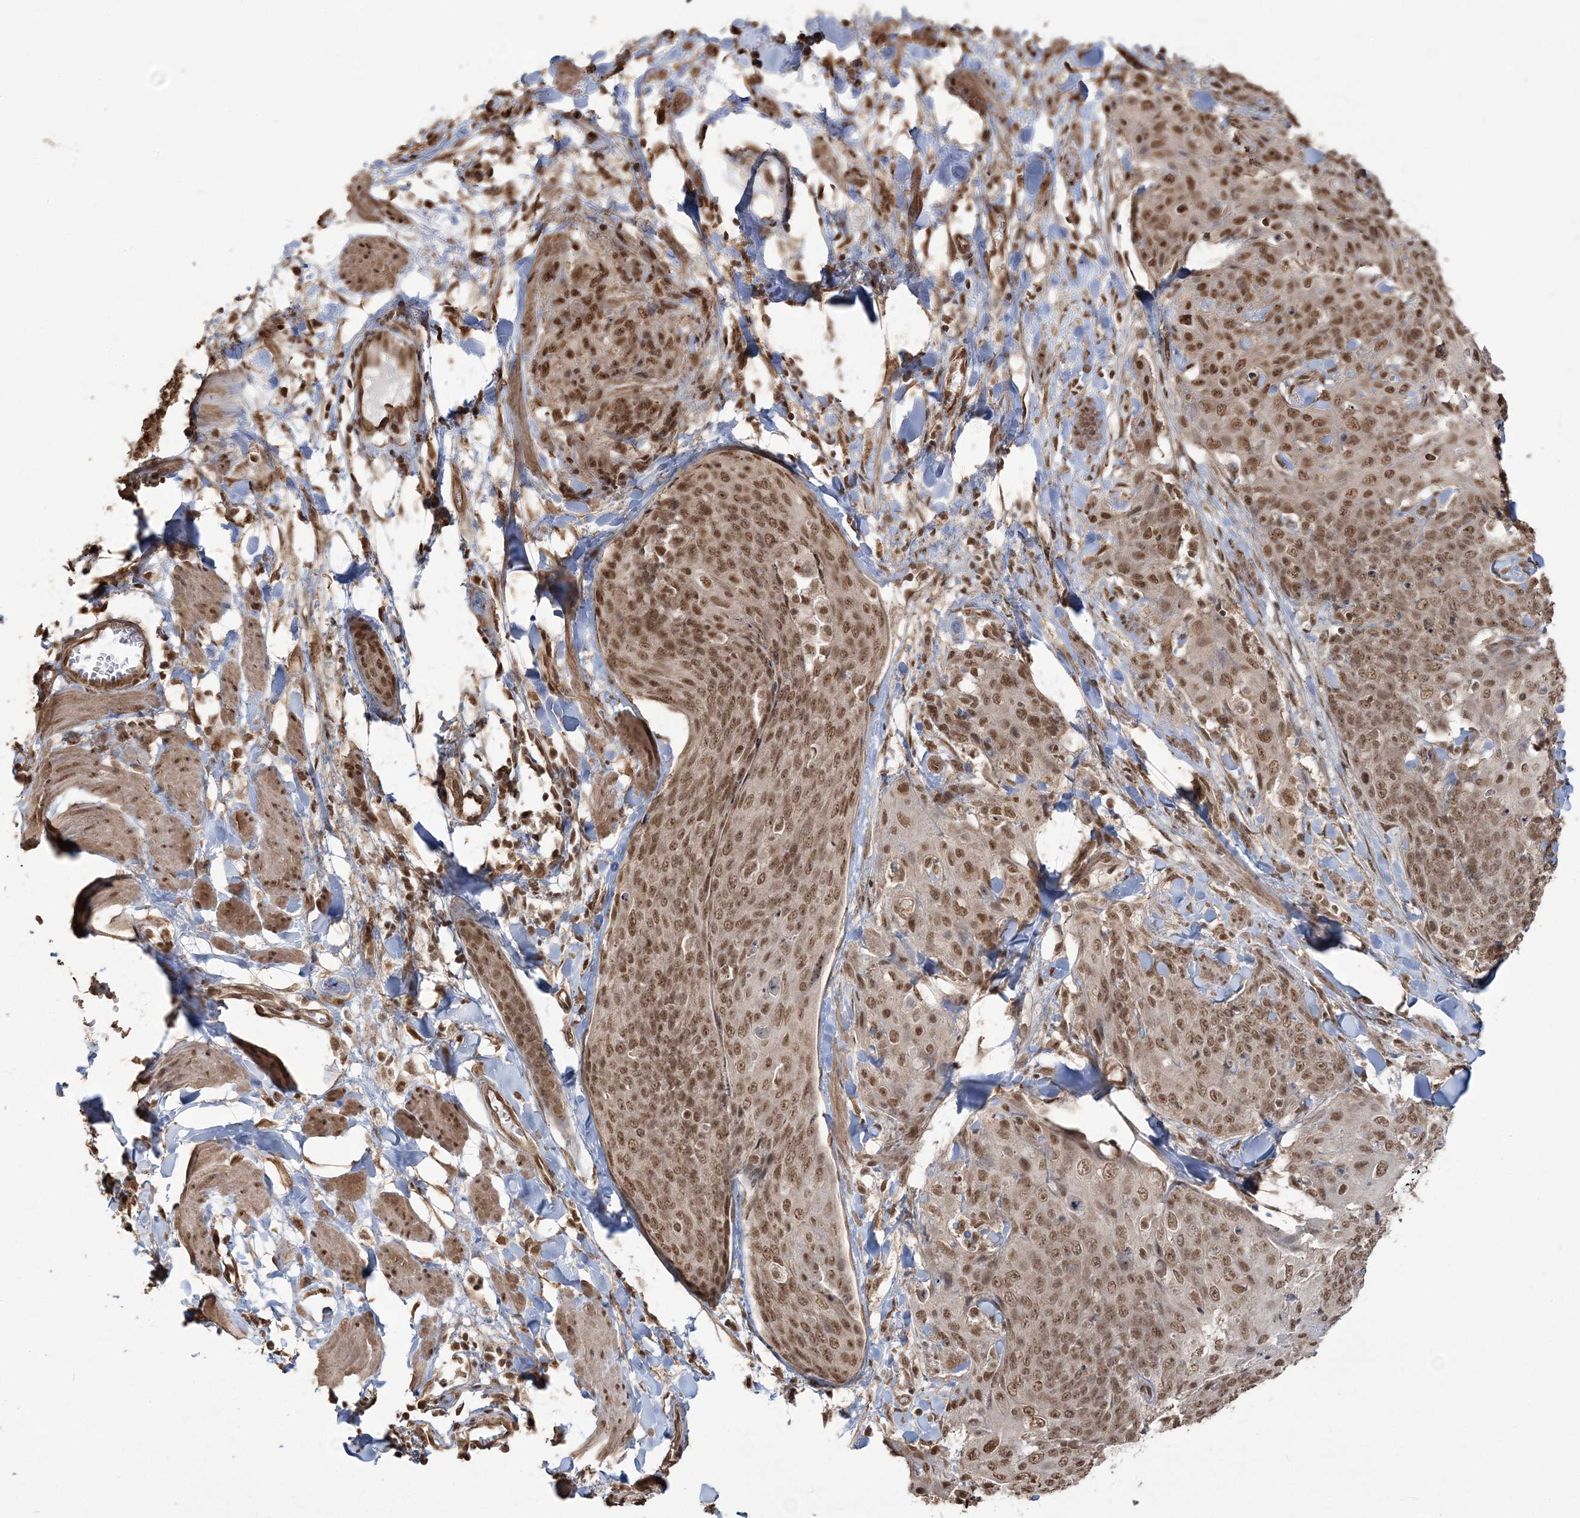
{"staining": {"intensity": "moderate", "quantity": ">75%", "location": "nuclear"}, "tissue": "skin cancer", "cell_type": "Tumor cells", "image_type": "cancer", "snomed": [{"axis": "morphology", "description": "Squamous cell carcinoma, NOS"}, {"axis": "topography", "description": "Skin"}, {"axis": "topography", "description": "Vulva"}], "caption": "Protein expression analysis of human skin squamous cell carcinoma reveals moderate nuclear expression in approximately >75% of tumor cells. Immunohistochemistry (ihc) stains the protein of interest in brown and the nuclei are stained blue.", "gene": "ZNF839", "patient": {"sex": "female", "age": 85}}